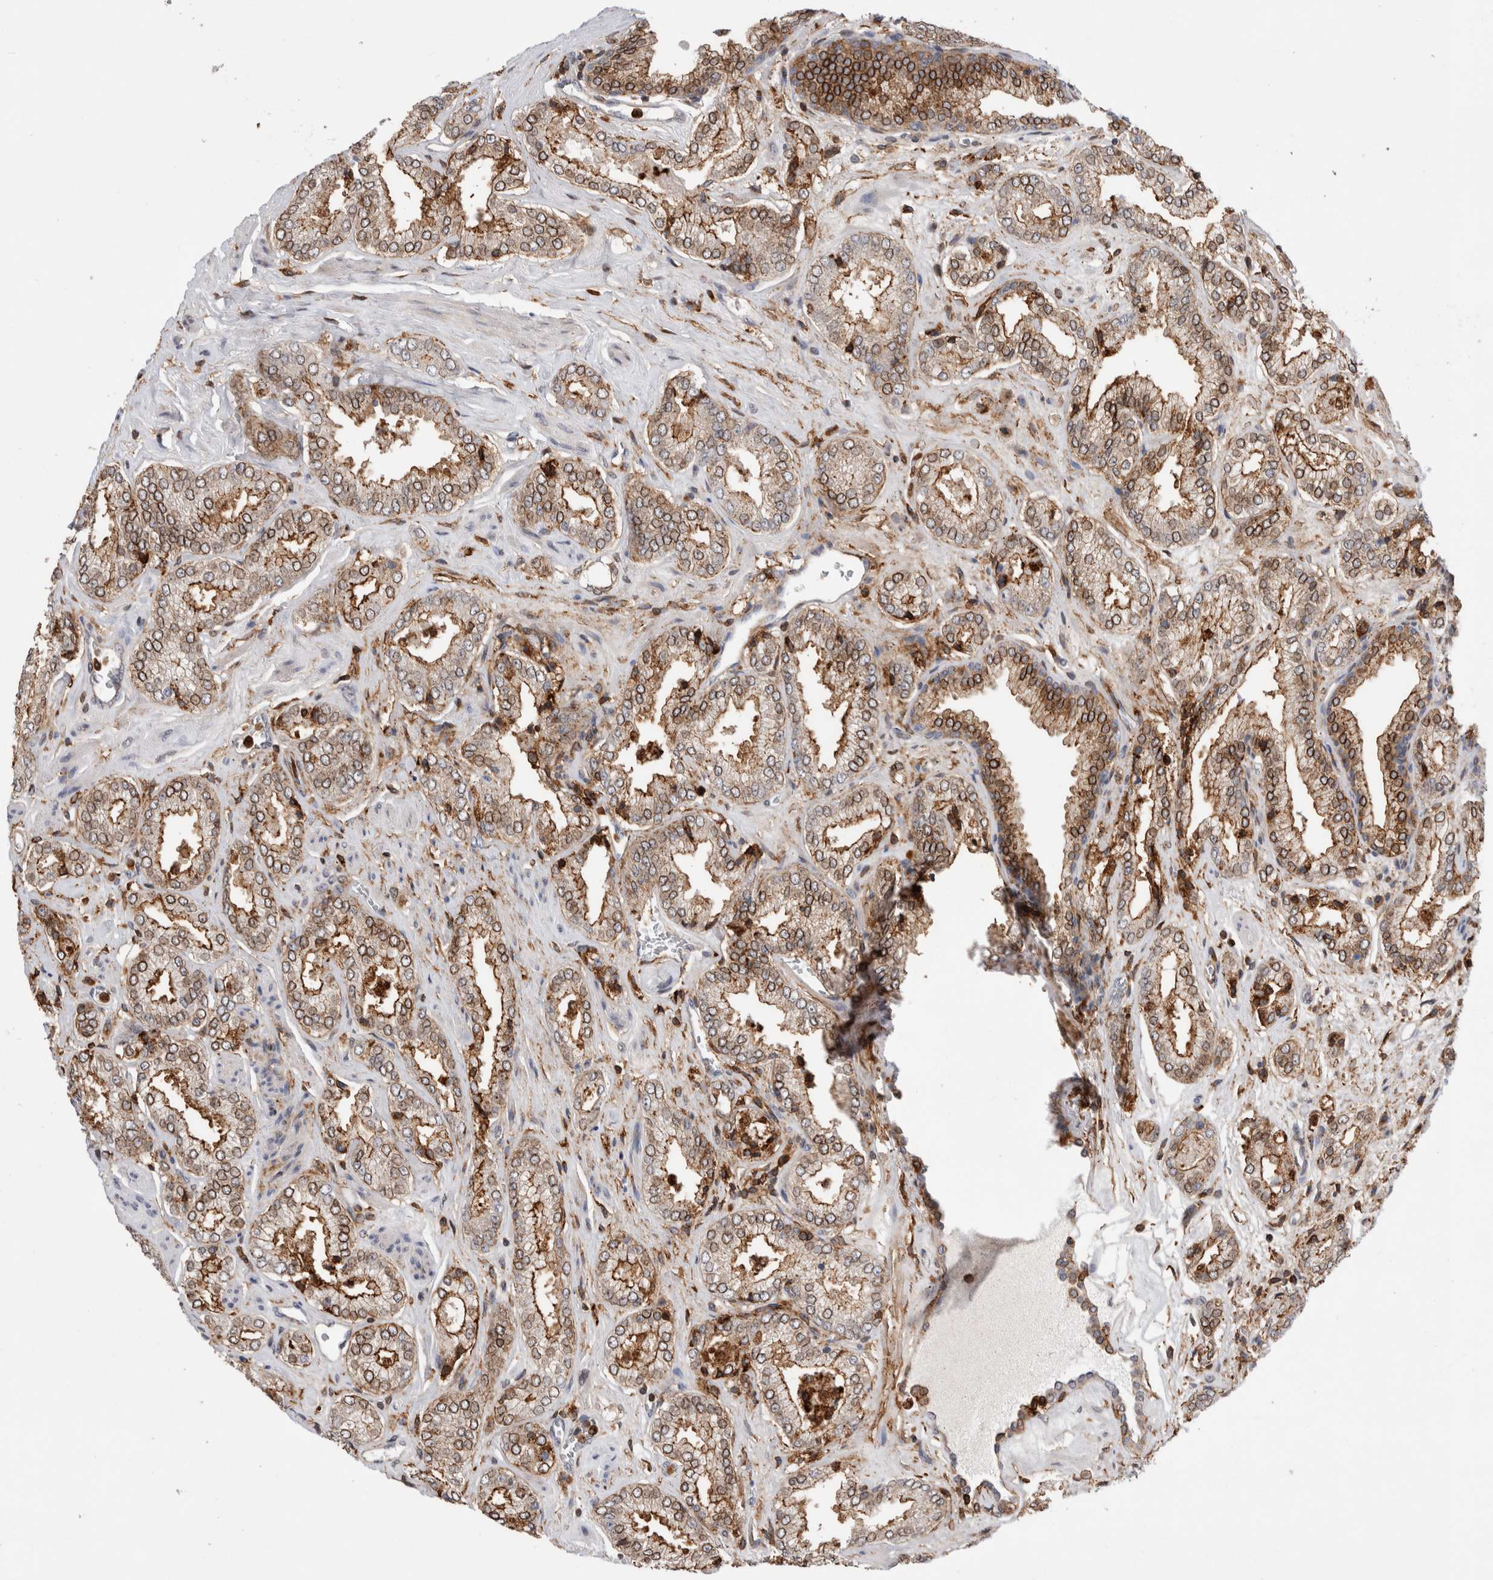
{"staining": {"intensity": "moderate", "quantity": ">75%", "location": "cytoplasmic/membranous"}, "tissue": "prostate cancer", "cell_type": "Tumor cells", "image_type": "cancer", "snomed": [{"axis": "morphology", "description": "Adenocarcinoma, Low grade"}, {"axis": "topography", "description": "Prostate"}], "caption": "Prostate cancer (adenocarcinoma (low-grade)) stained with a brown dye reveals moderate cytoplasmic/membranous positive positivity in about >75% of tumor cells.", "gene": "CCDC88B", "patient": {"sex": "male", "age": 62}}